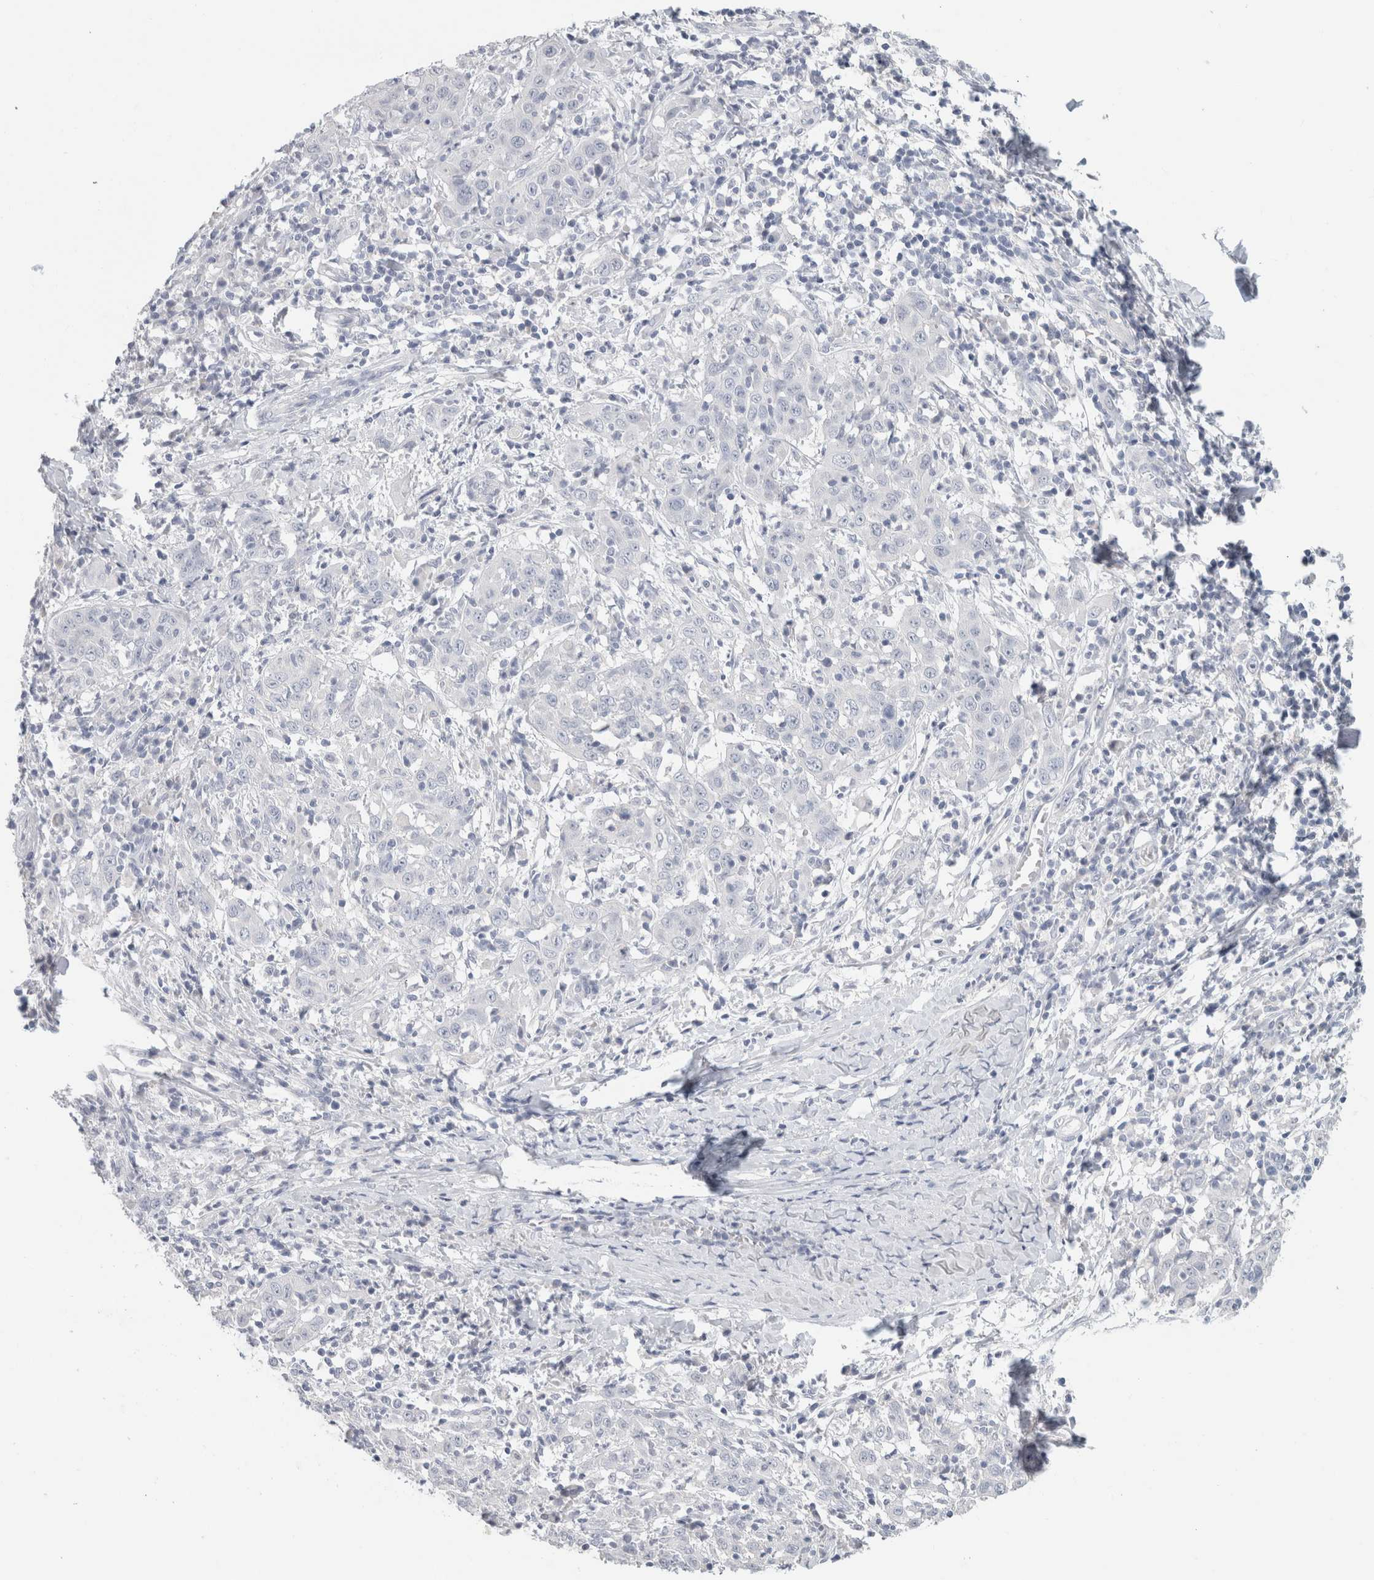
{"staining": {"intensity": "negative", "quantity": "none", "location": "none"}, "tissue": "cervical cancer", "cell_type": "Tumor cells", "image_type": "cancer", "snomed": [{"axis": "morphology", "description": "Squamous cell carcinoma, NOS"}, {"axis": "topography", "description": "Cervix"}], "caption": "DAB immunohistochemical staining of cervical cancer shows no significant staining in tumor cells.", "gene": "BCAN", "patient": {"sex": "female", "age": 46}}